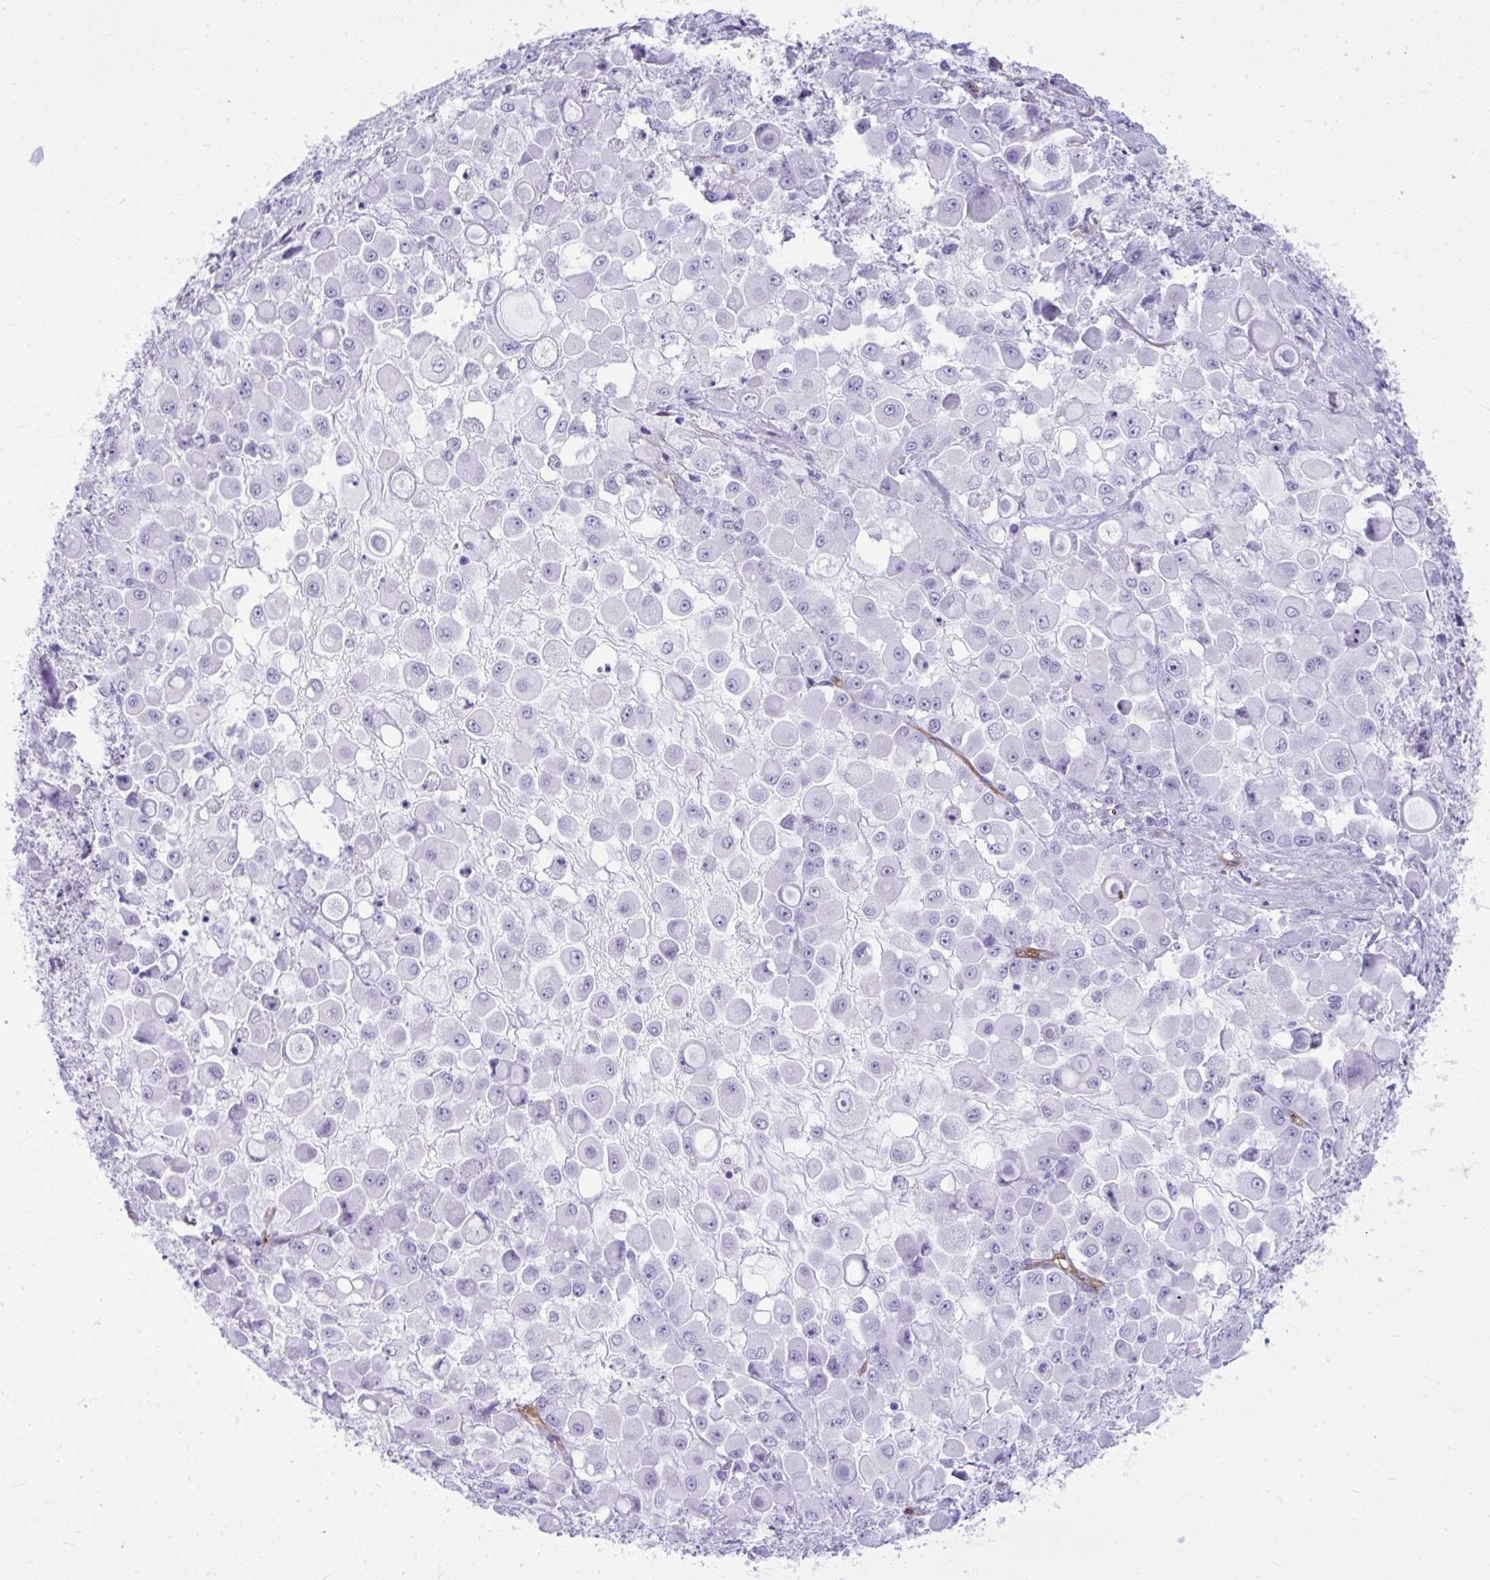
{"staining": {"intensity": "negative", "quantity": "none", "location": "none"}, "tissue": "stomach cancer", "cell_type": "Tumor cells", "image_type": "cancer", "snomed": [{"axis": "morphology", "description": "Adenocarcinoma, NOS"}, {"axis": "topography", "description": "Stomach"}], "caption": "IHC of human adenocarcinoma (stomach) demonstrates no expression in tumor cells. (DAB immunohistochemistry visualized using brightfield microscopy, high magnification).", "gene": "LIMS2", "patient": {"sex": "female", "age": 76}}